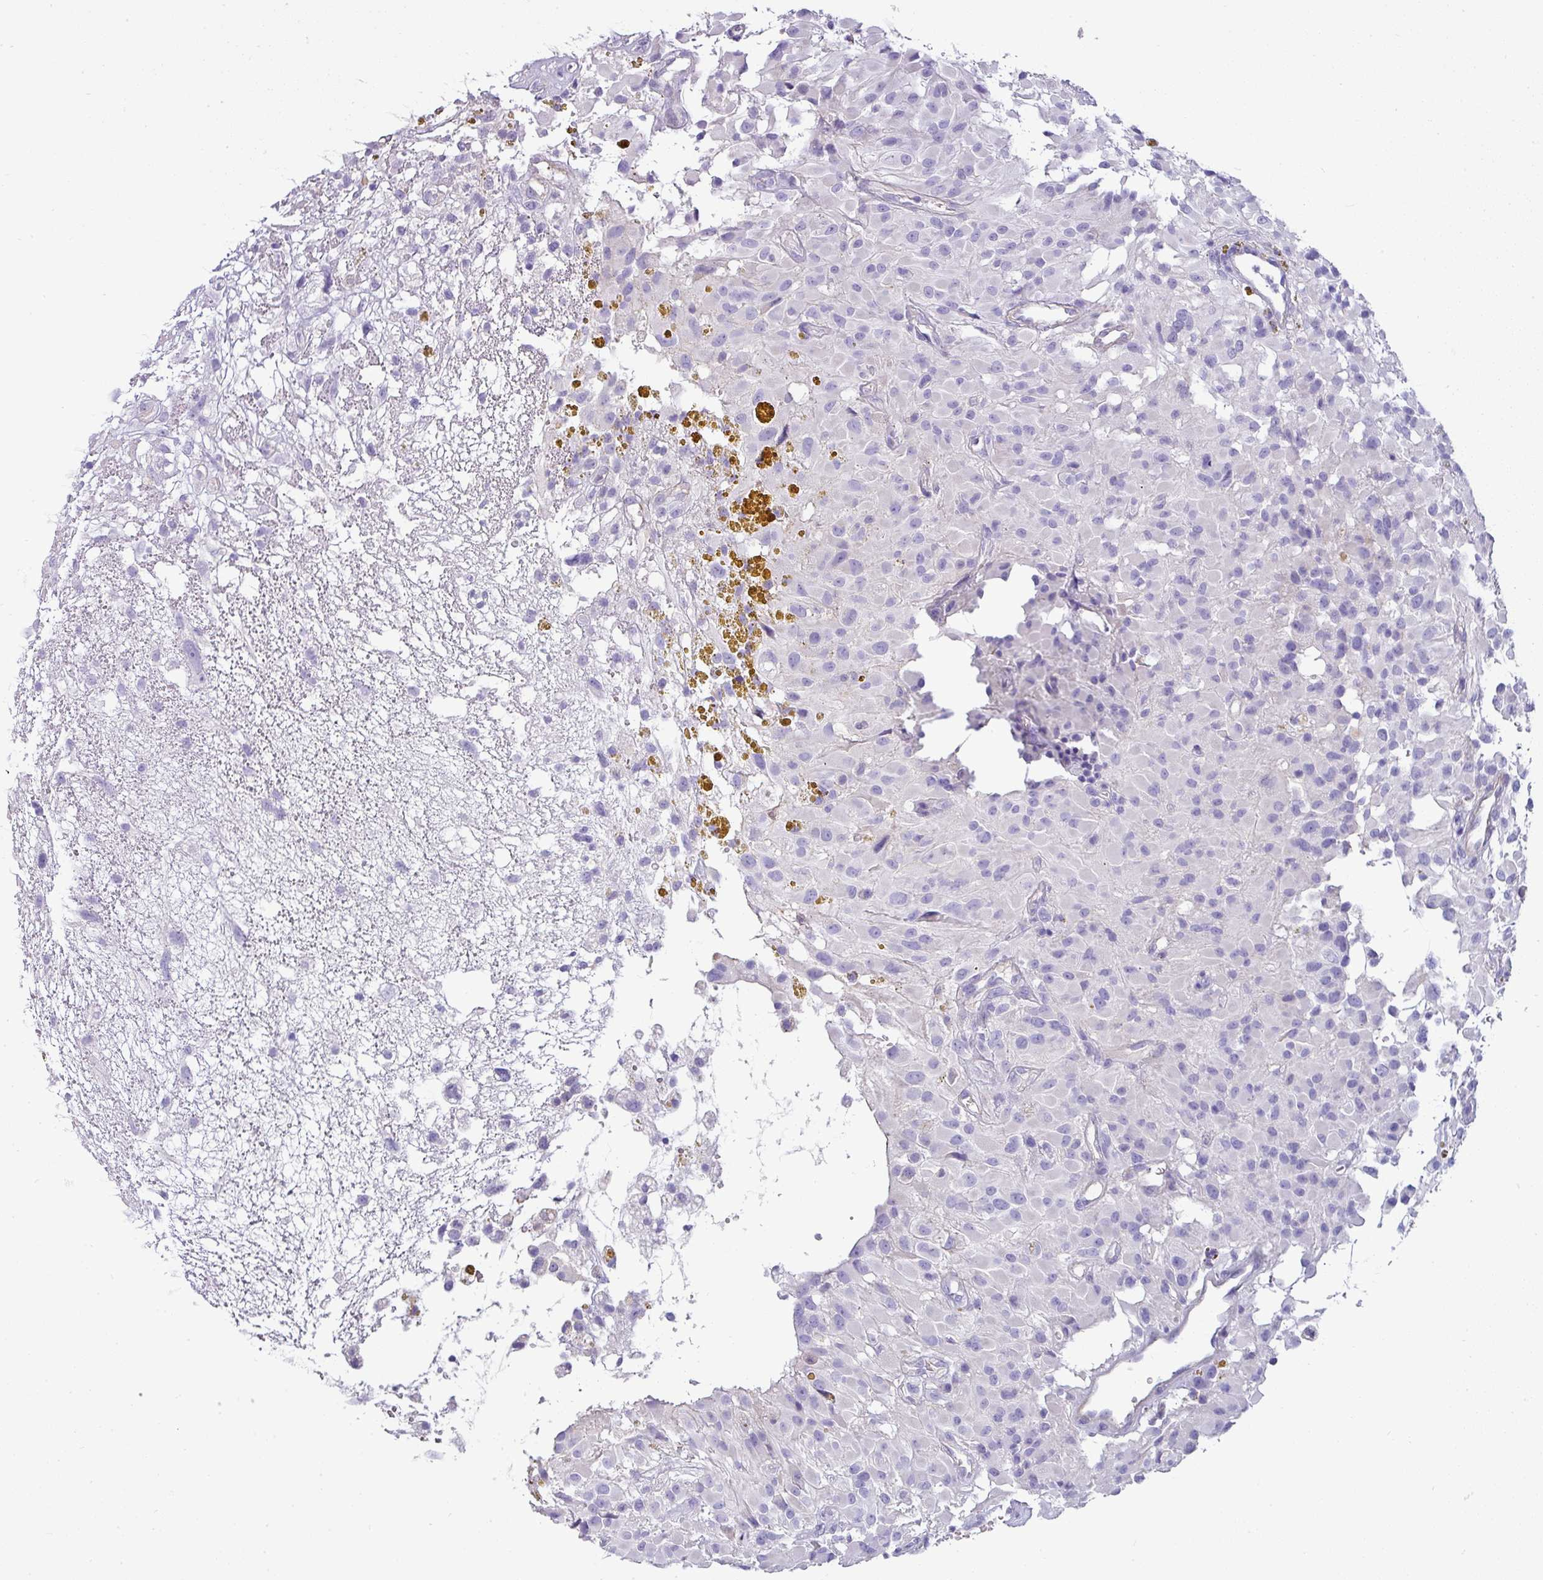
{"staining": {"intensity": "negative", "quantity": "none", "location": "none"}, "tissue": "glioma", "cell_type": "Tumor cells", "image_type": "cancer", "snomed": [{"axis": "morphology", "description": "Glioma, malignant, High grade"}, {"axis": "topography", "description": "Brain"}], "caption": "A histopathology image of human glioma is negative for staining in tumor cells.", "gene": "VCX2", "patient": {"sex": "female", "age": 59}}